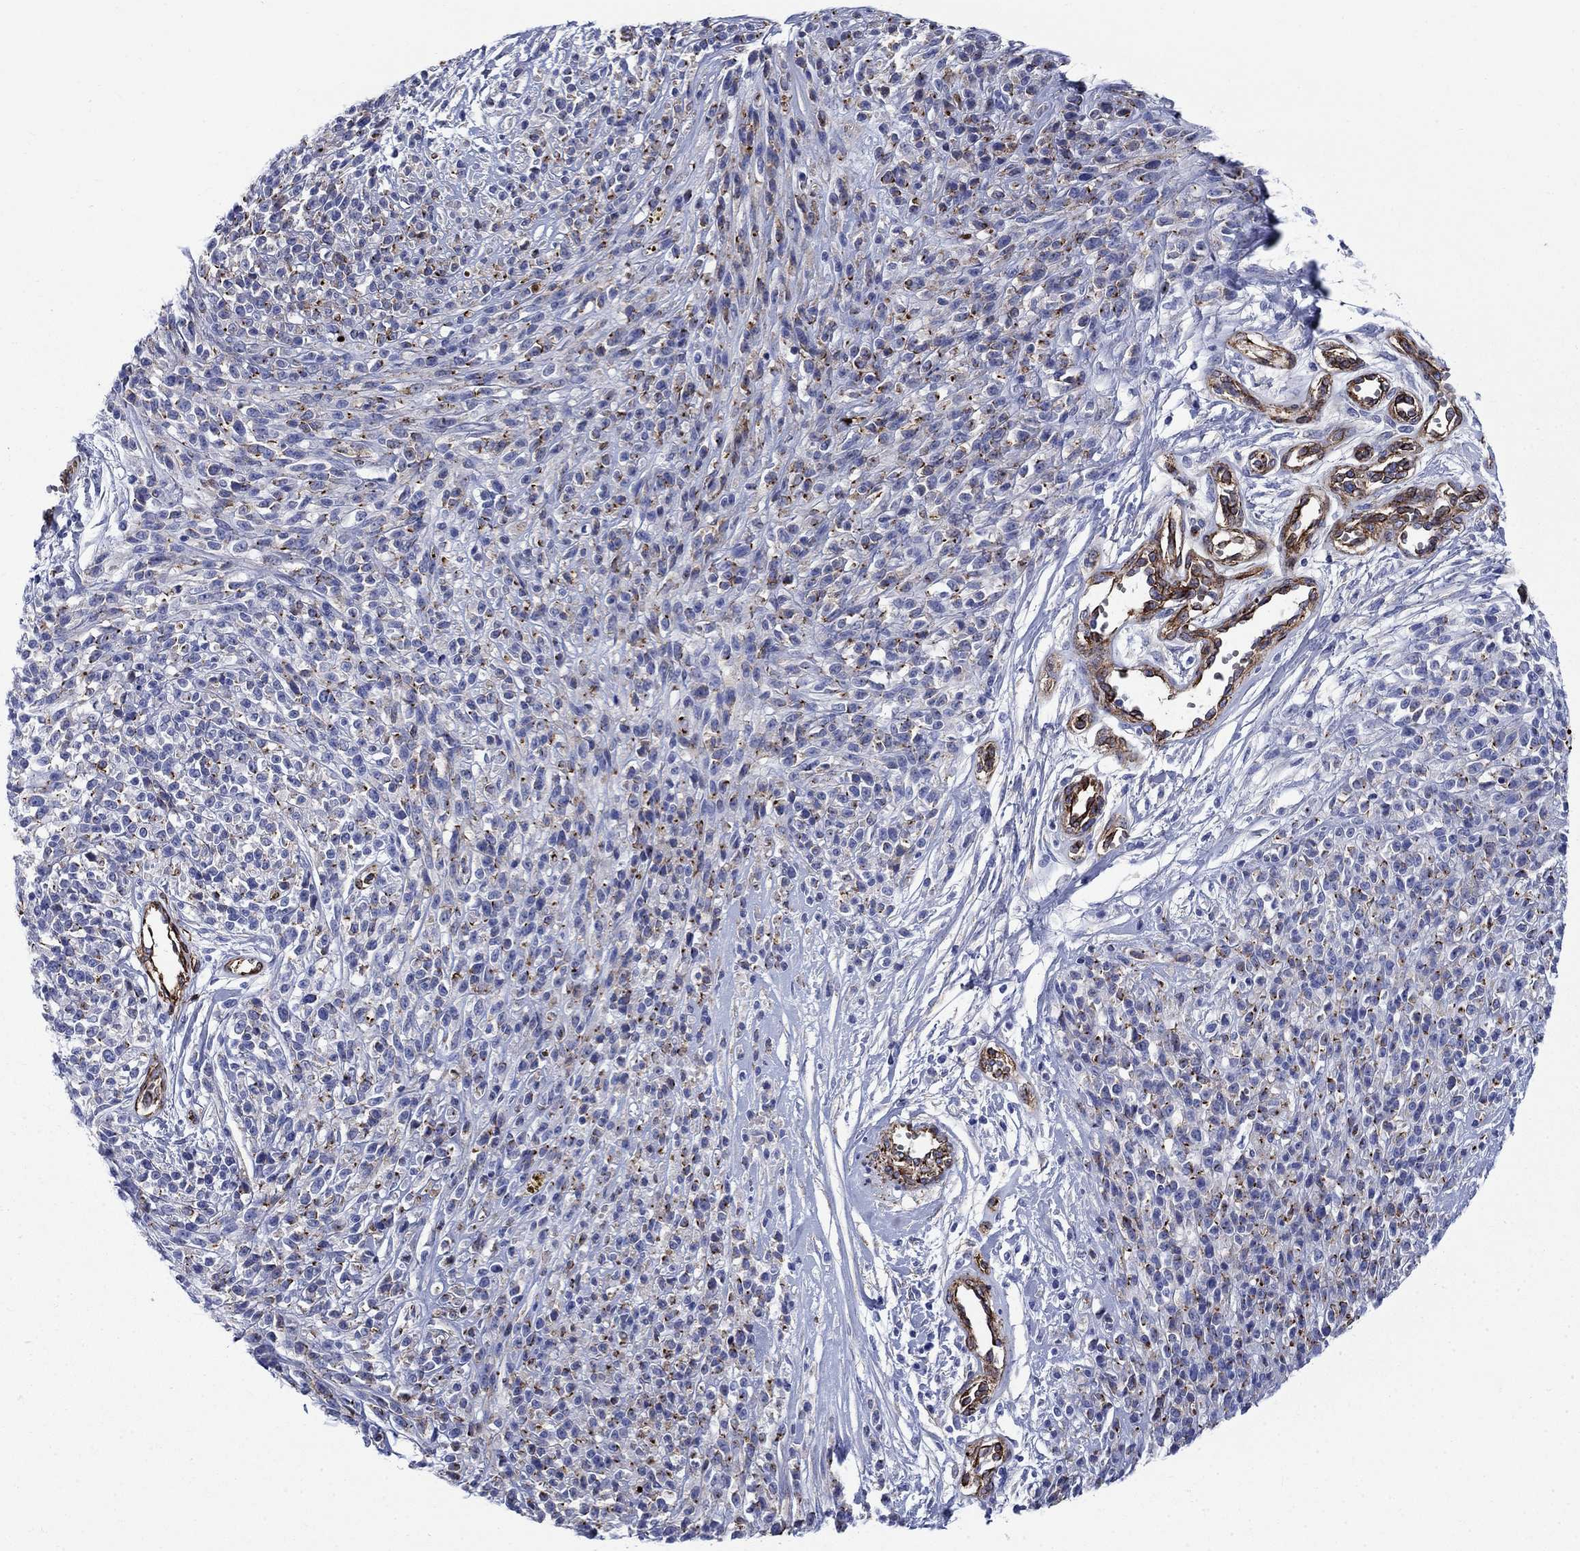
{"staining": {"intensity": "moderate", "quantity": "<25%", "location": "cytoplasmic/membranous"}, "tissue": "melanoma", "cell_type": "Tumor cells", "image_type": "cancer", "snomed": [{"axis": "morphology", "description": "Malignant melanoma, NOS"}, {"axis": "topography", "description": "Skin"}, {"axis": "topography", "description": "Skin of trunk"}], "caption": "Moderate cytoplasmic/membranous staining for a protein is appreciated in approximately <25% of tumor cells of melanoma using immunohistochemistry.", "gene": "VTN", "patient": {"sex": "male", "age": 74}}